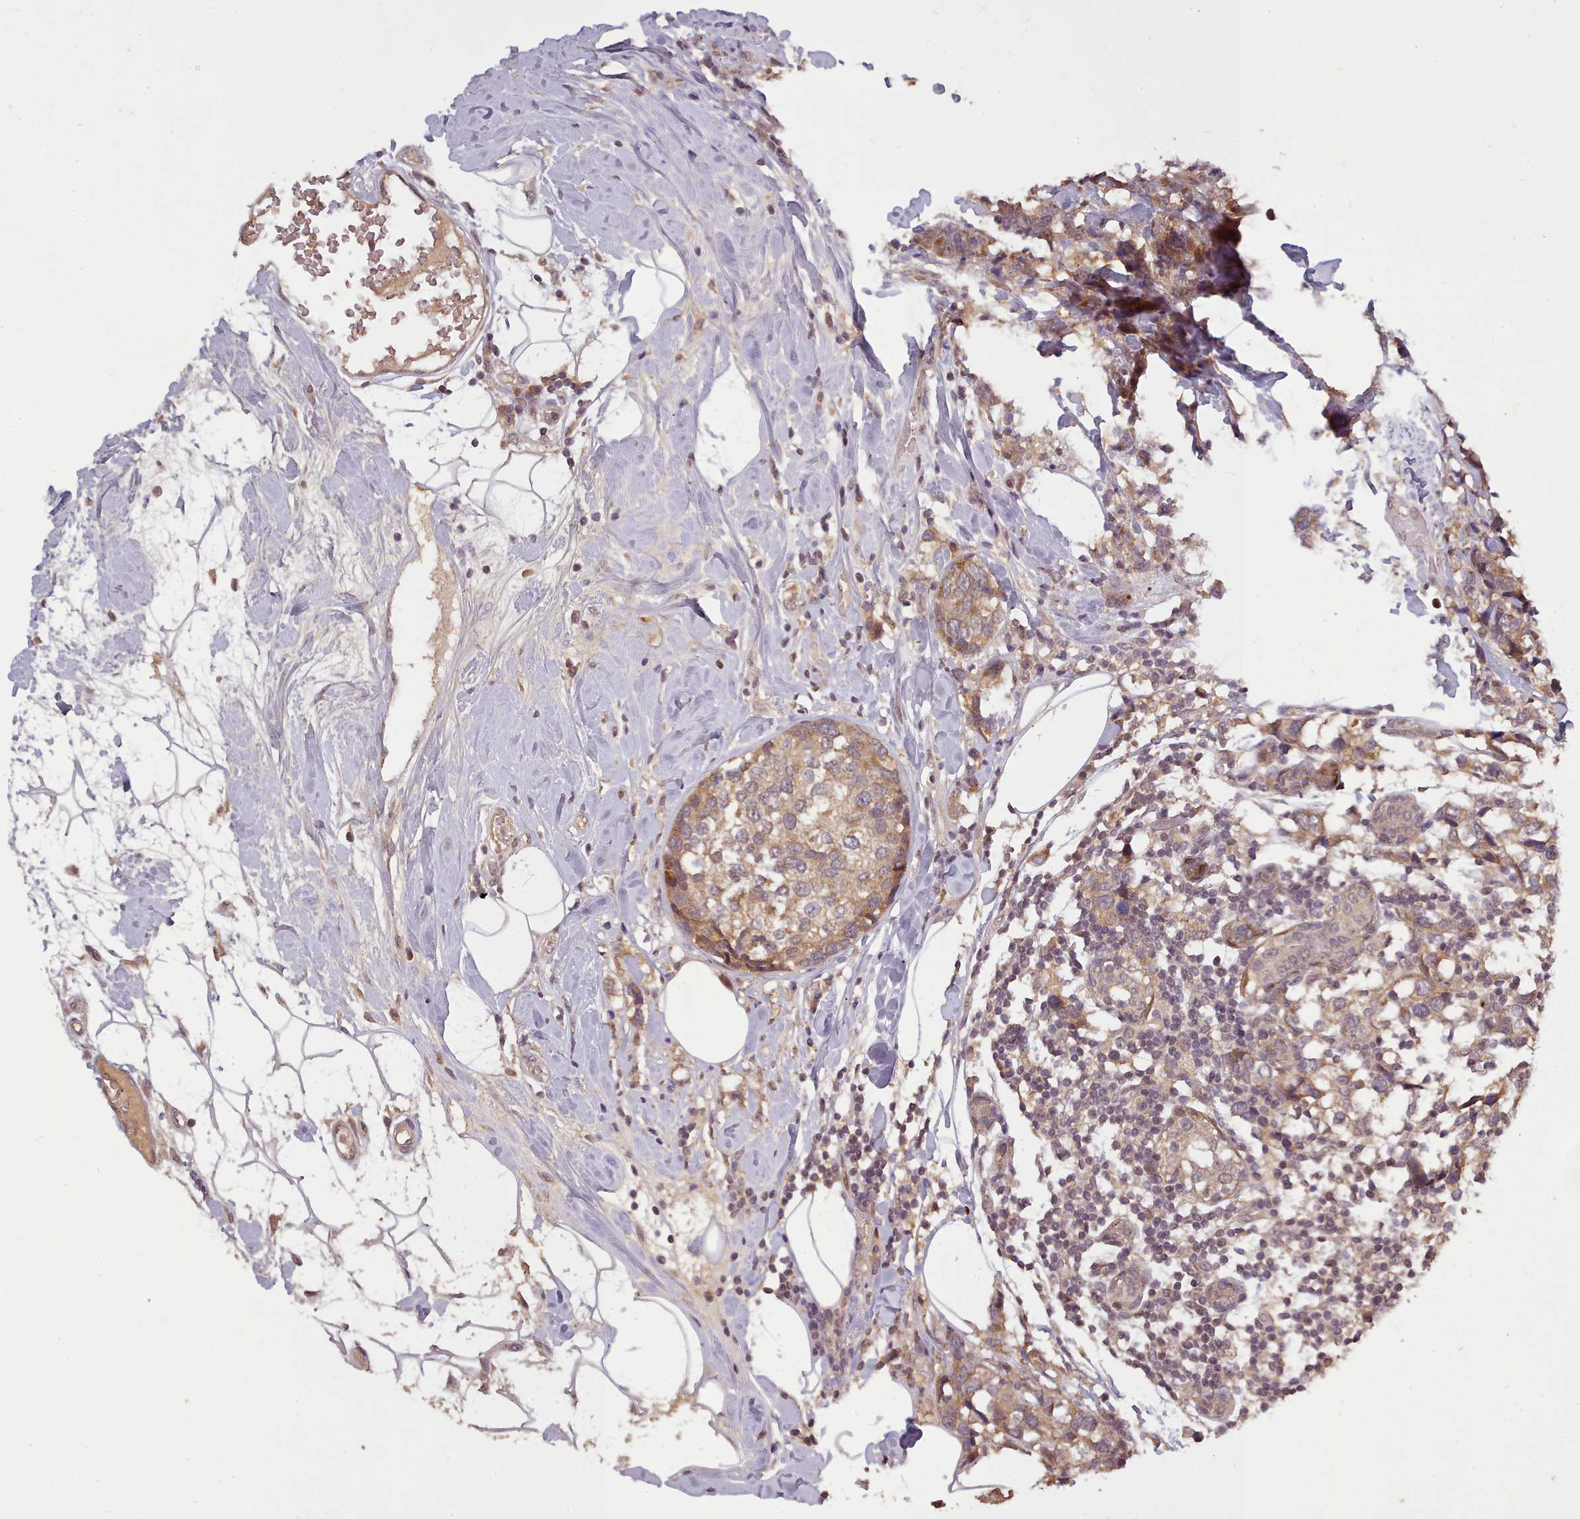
{"staining": {"intensity": "moderate", "quantity": ">75%", "location": "cytoplasmic/membranous"}, "tissue": "breast cancer", "cell_type": "Tumor cells", "image_type": "cancer", "snomed": [{"axis": "morphology", "description": "Lobular carcinoma"}, {"axis": "topography", "description": "Breast"}], "caption": "A high-resolution photomicrograph shows IHC staining of breast cancer (lobular carcinoma), which shows moderate cytoplasmic/membranous positivity in approximately >75% of tumor cells.", "gene": "CDC6", "patient": {"sex": "female", "age": 59}}